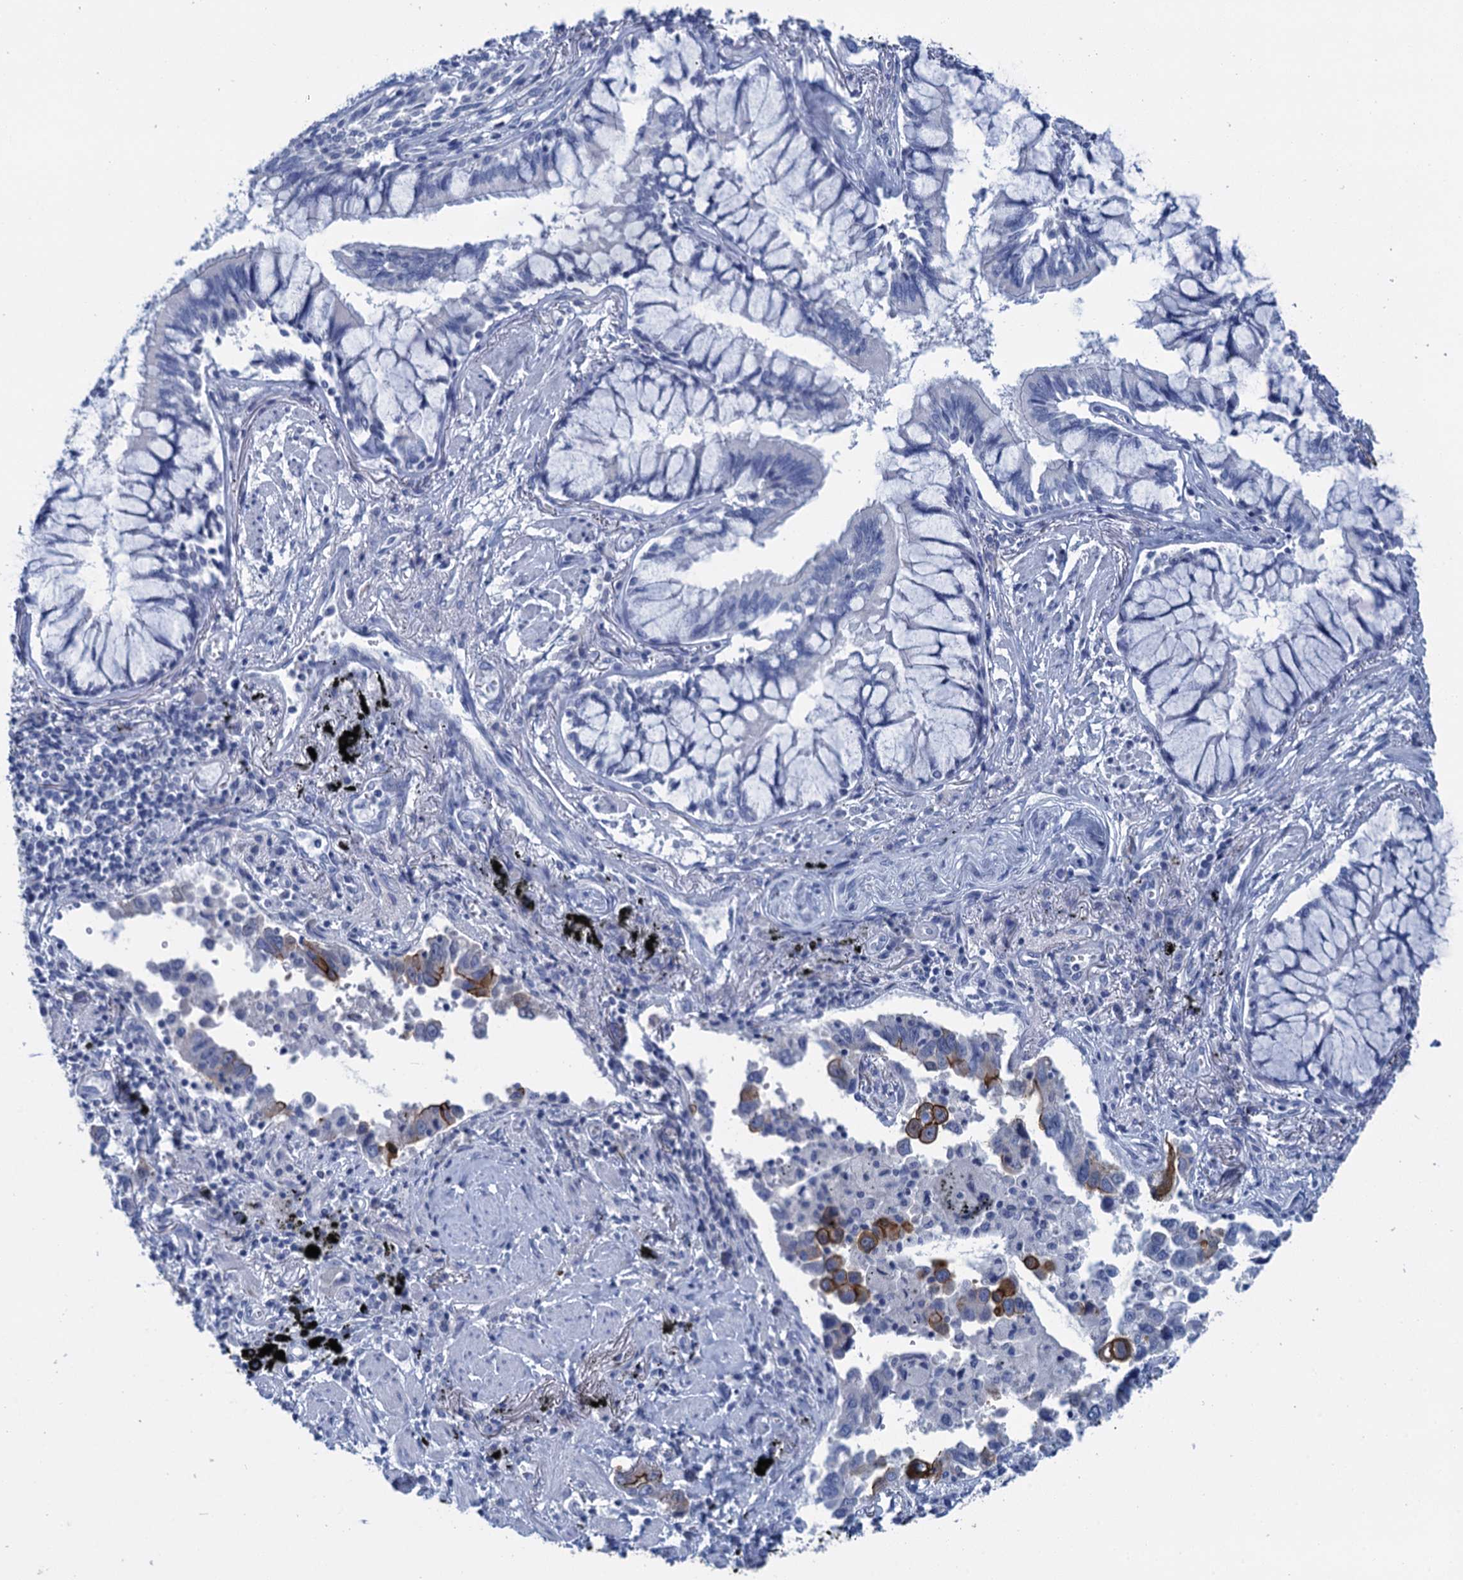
{"staining": {"intensity": "negative", "quantity": "none", "location": "none"}, "tissue": "lung cancer", "cell_type": "Tumor cells", "image_type": "cancer", "snomed": [{"axis": "morphology", "description": "Adenocarcinoma, NOS"}, {"axis": "topography", "description": "Lung"}], "caption": "IHC image of human lung adenocarcinoma stained for a protein (brown), which exhibits no staining in tumor cells.", "gene": "SCEL", "patient": {"sex": "male", "age": 67}}